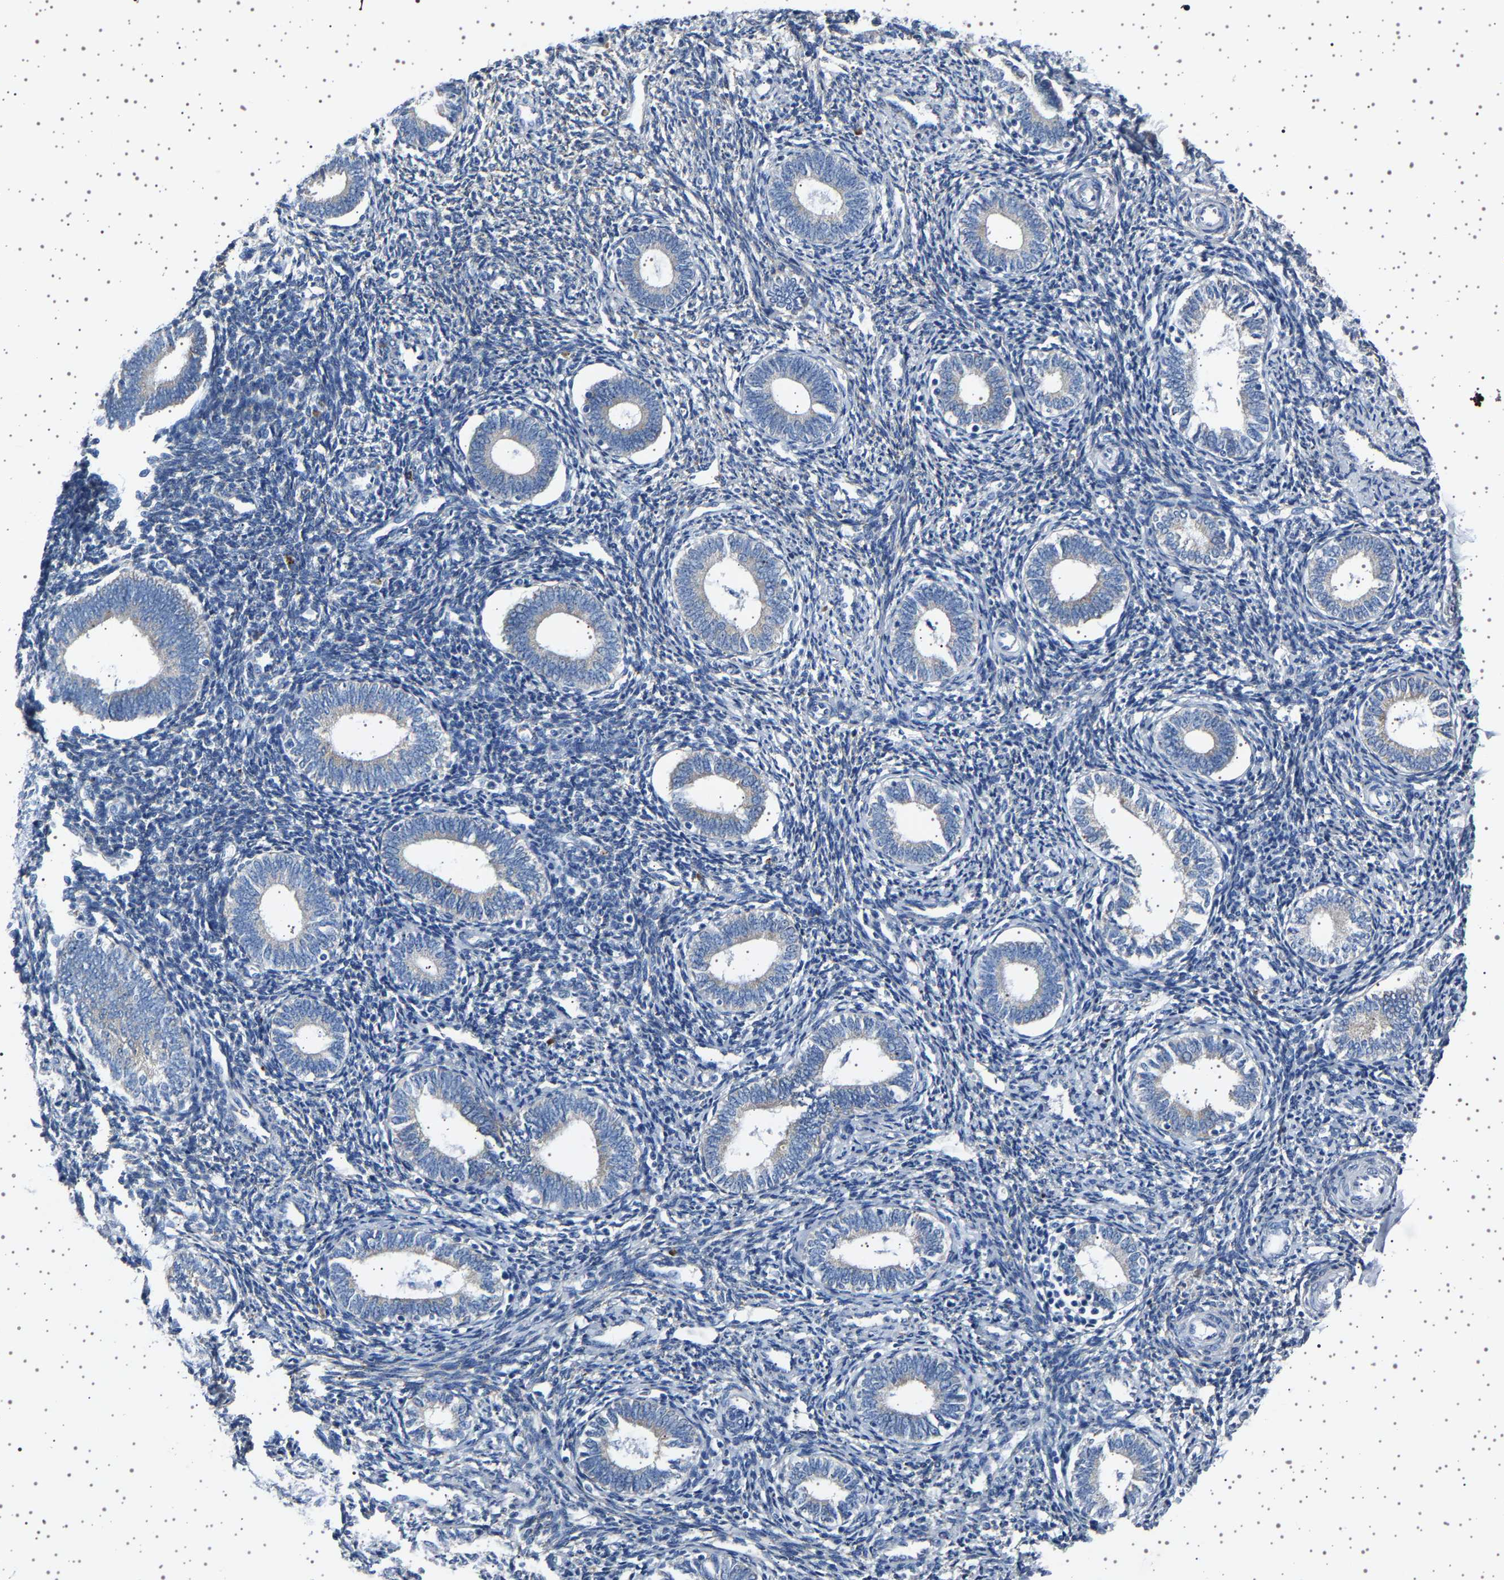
{"staining": {"intensity": "negative", "quantity": "none", "location": "none"}, "tissue": "endometrium", "cell_type": "Cells in endometrial stroma", "image_type": "normal", "snomed": [{"axis": "morphology", "description": "Normal tissue, NOS"}, {"axis": "topography", "description": "Endometrium"}], "caption": "IHC photomicrograph of unremarkable endometrium stained for a protein (brown), which demonstrates no staining in cells in endometrial stroma. (DAB IHC, high magnification).", "gene": "FTCD", "patient": {"sex": "female", "age": 41}}